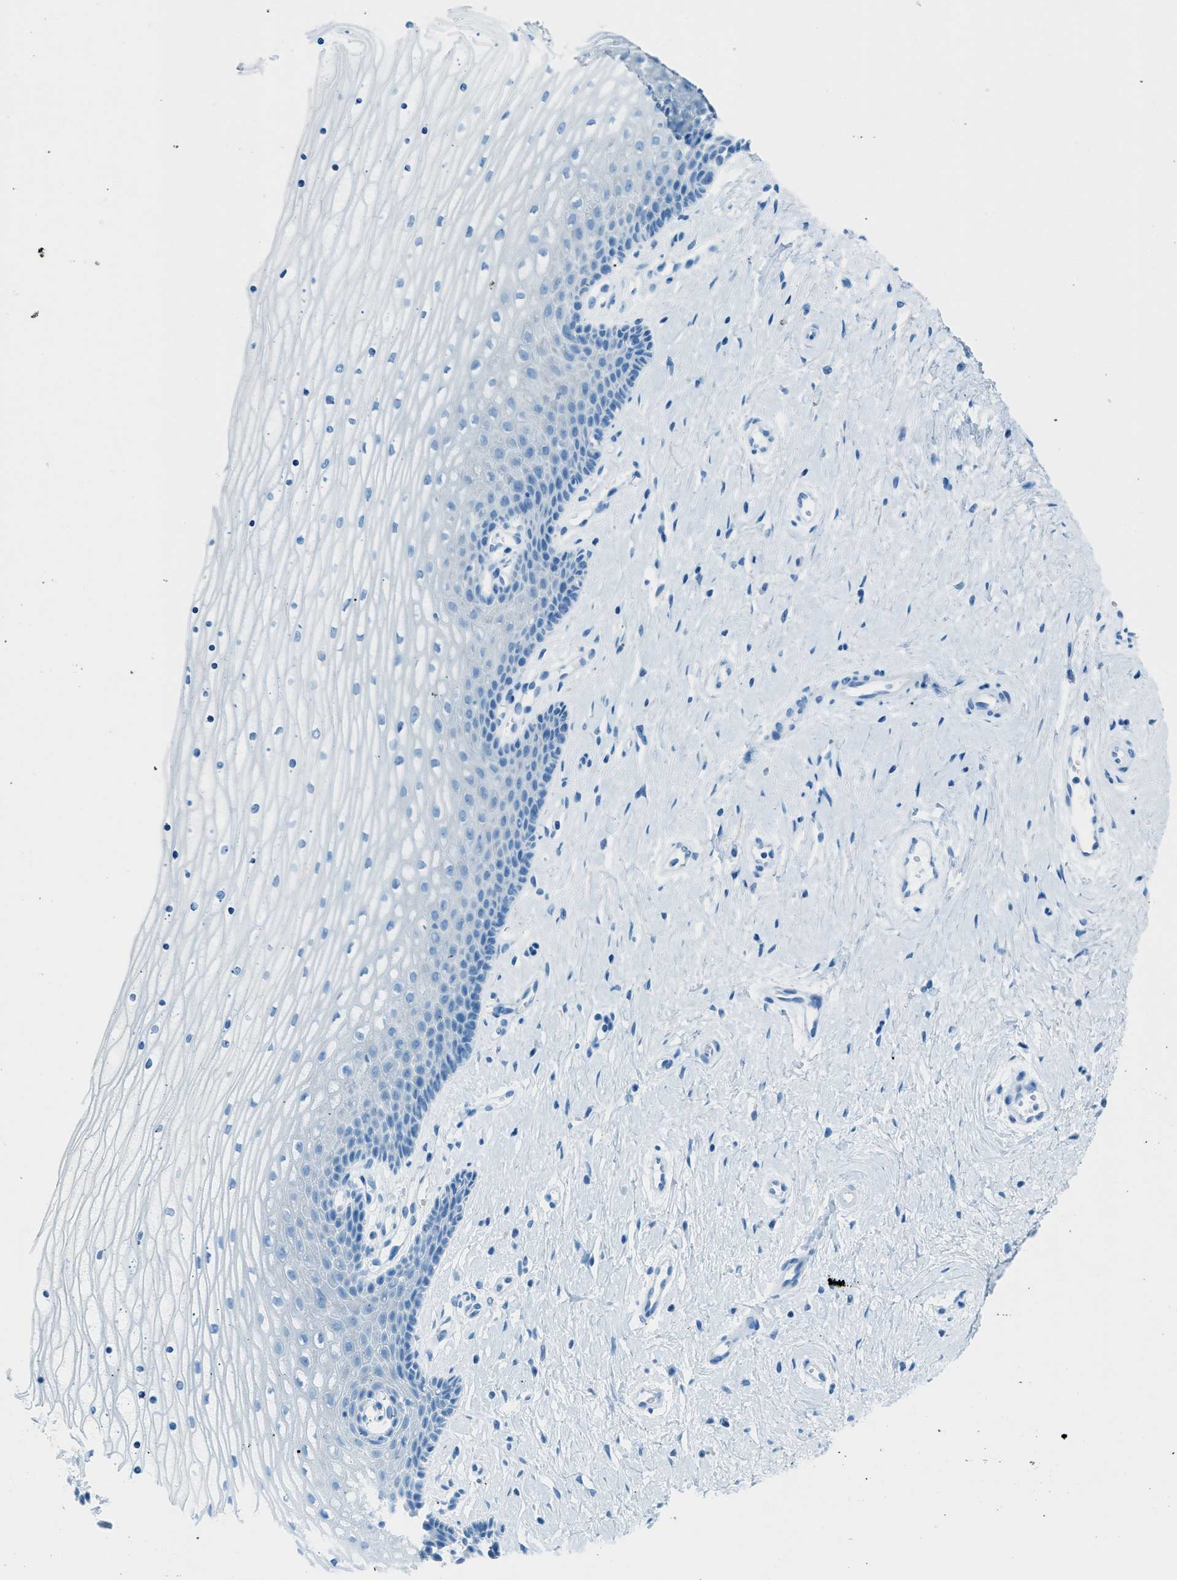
{"staining": {"intensity": "negative", "quantity": "none", "location": "none"}, "tissue": "cervix", "cell_type": "Squamous epithelial cells", "image_type": "normal", "snomed": [{"axis": "morphology", "description": "Normal tissue, NOS"}, {"axis": "topography", "description": "Cervix"}], "caption": "An image of cervix stained for a protein demonstrates no brown staining in squamous epithelial cells.", "gene": "C21orf62", "patient": {"sex": "female", "age": 39}}